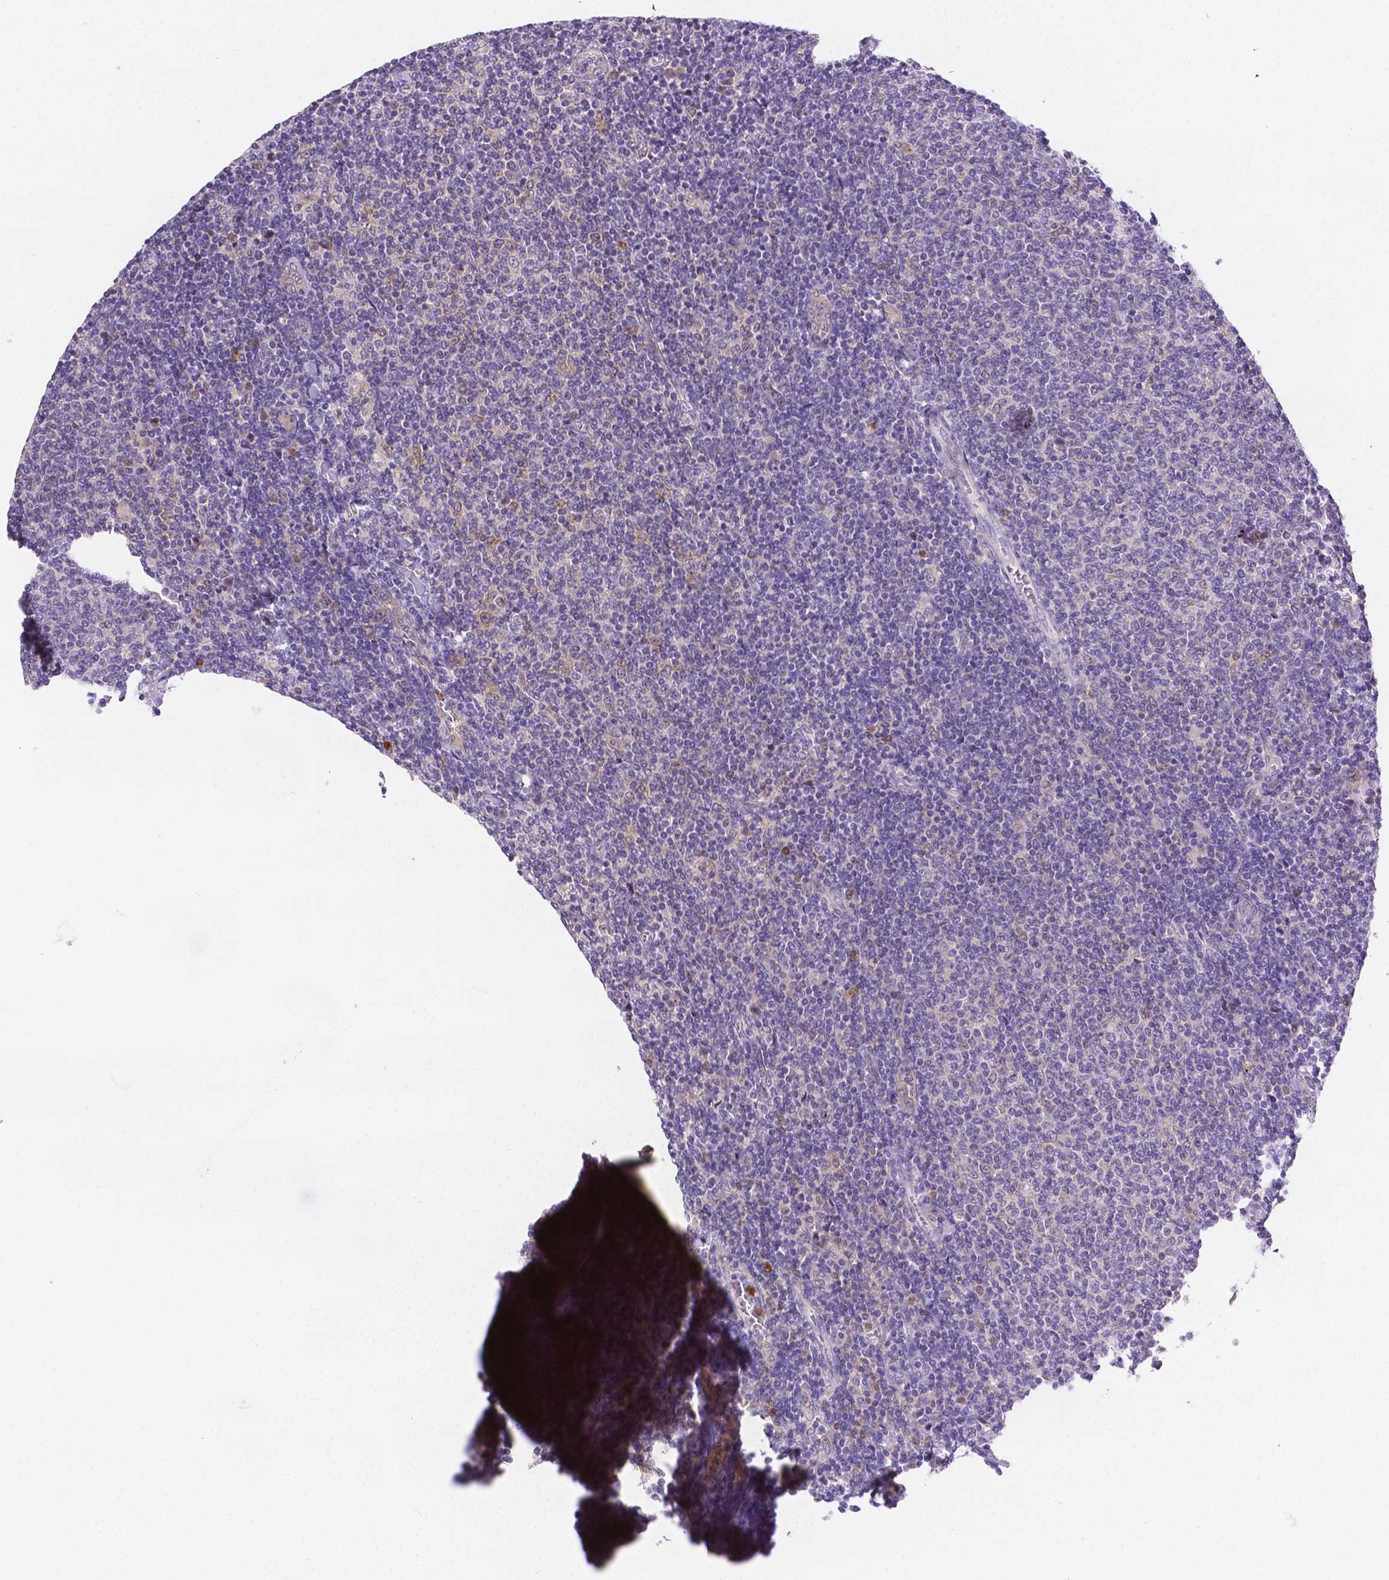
{"staining": {"intensity": "negative", "quantity": "none", "location": "none"}, "tissue": "lymphoma", "cell_type": "Tumor cells", "image_type": "cancer", "snomed": [{"axis": "morphology", "description": "Malignant lymphoma, non-Hodgkin's type, Low grade"}, {"axis": "topography", "description": "Lymph node"}], "caption": "Immunohistochemistry histopathology image of human lymphoma stained for a protein (brown), which exhibits no positivity in tumor cells.", "gene": "ZNRD2", "patient": {"sex": "male", "age": 52}}